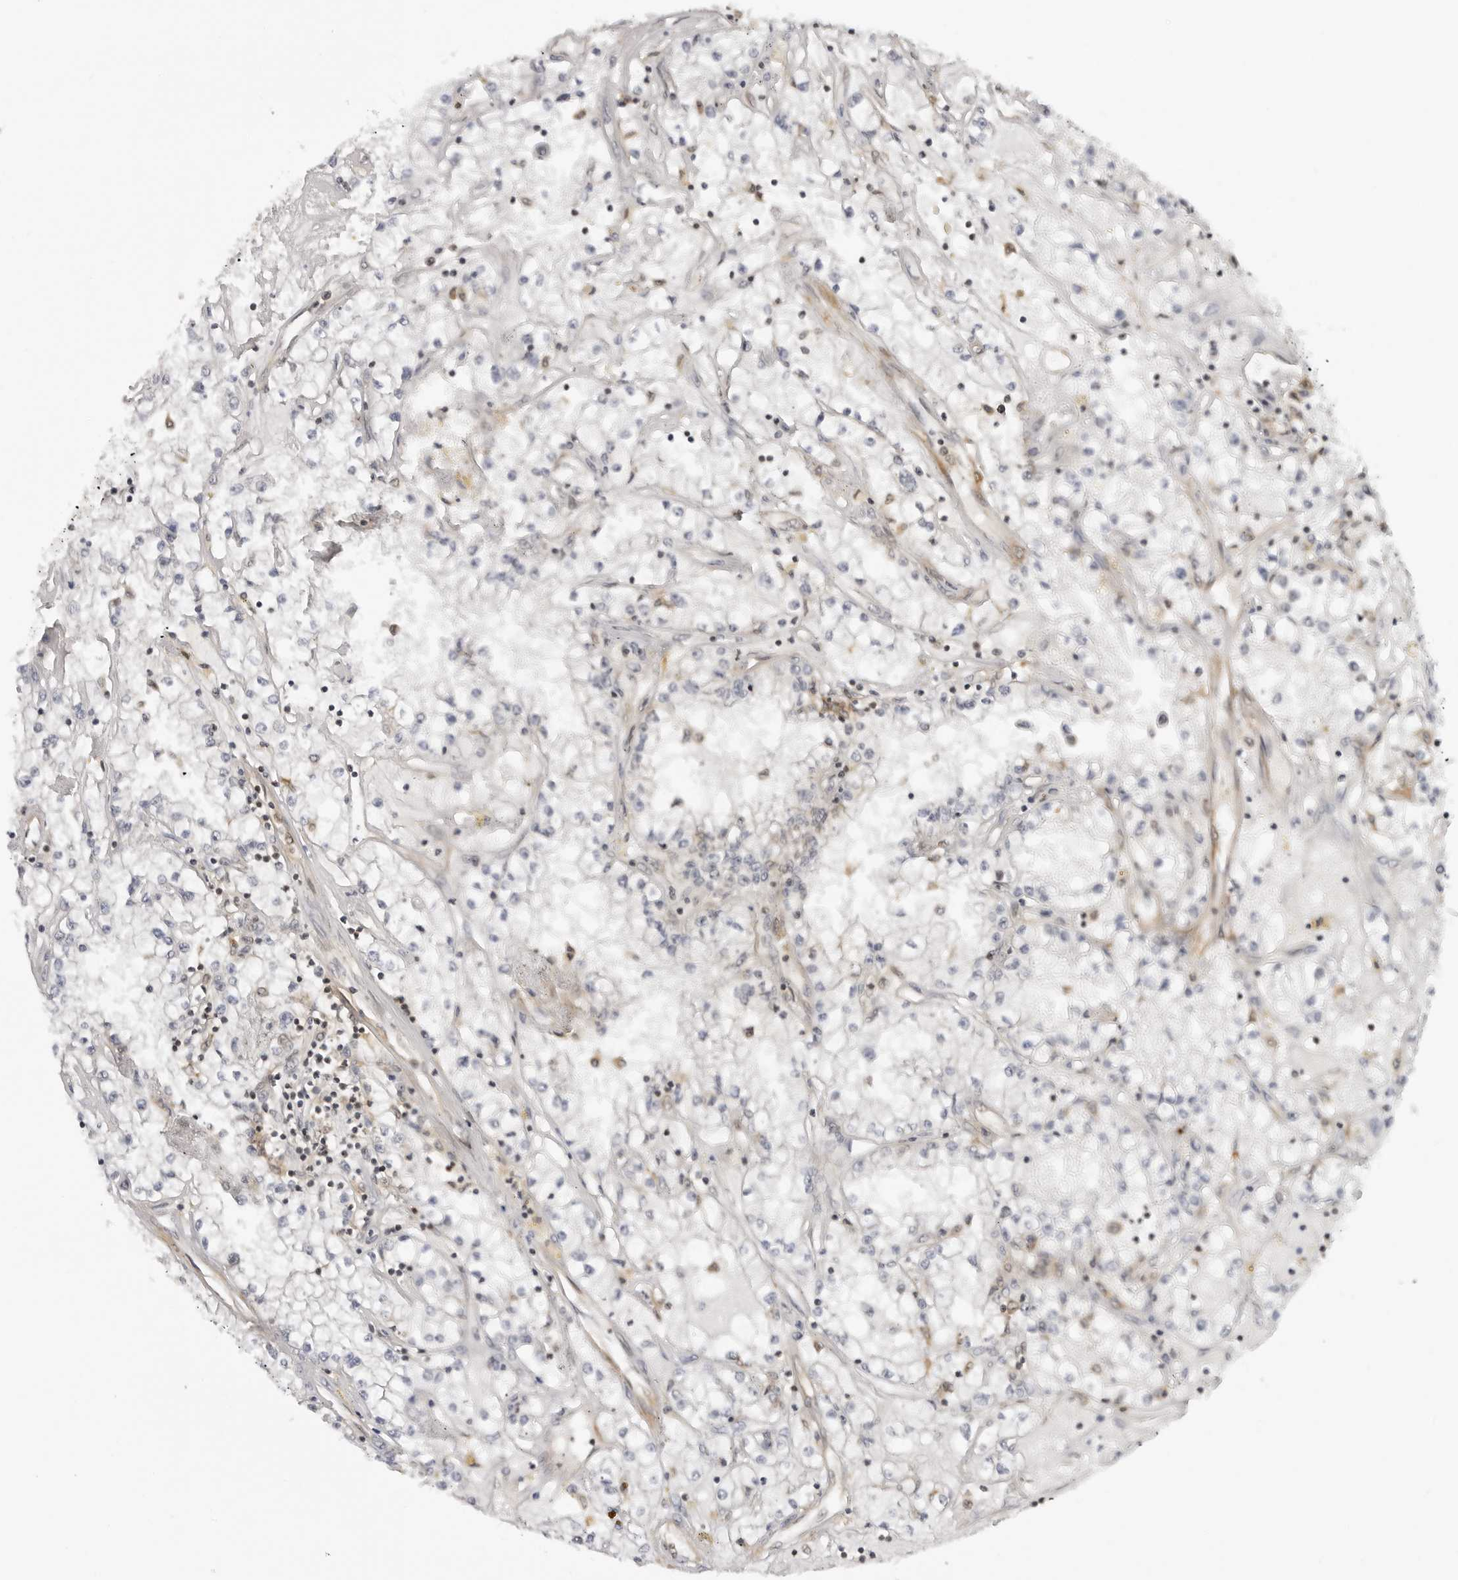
{"staining": {"intensity": "negative", "quantity": "none", "location": "none"}, "tissue": "renal cancer", "cell_type": "Tumor cells", "image_type": "cancer", "snomed": [{"axis": "morphology", "description": "Adenocarcinoma, NOS"}, {"axis": "topography", "description": "Kidney"}], "caption": "Immunohistochemistry (IHC) of renal cancer shows no staining in tumor cells. (DAB (3,3'-diaminobenzidine) immunohistochemistry (IHC) visualized using brightfield microscopy, high magnification).", "gene": "MAP2K5", "patient": {"sex": "male", "age": 56}}